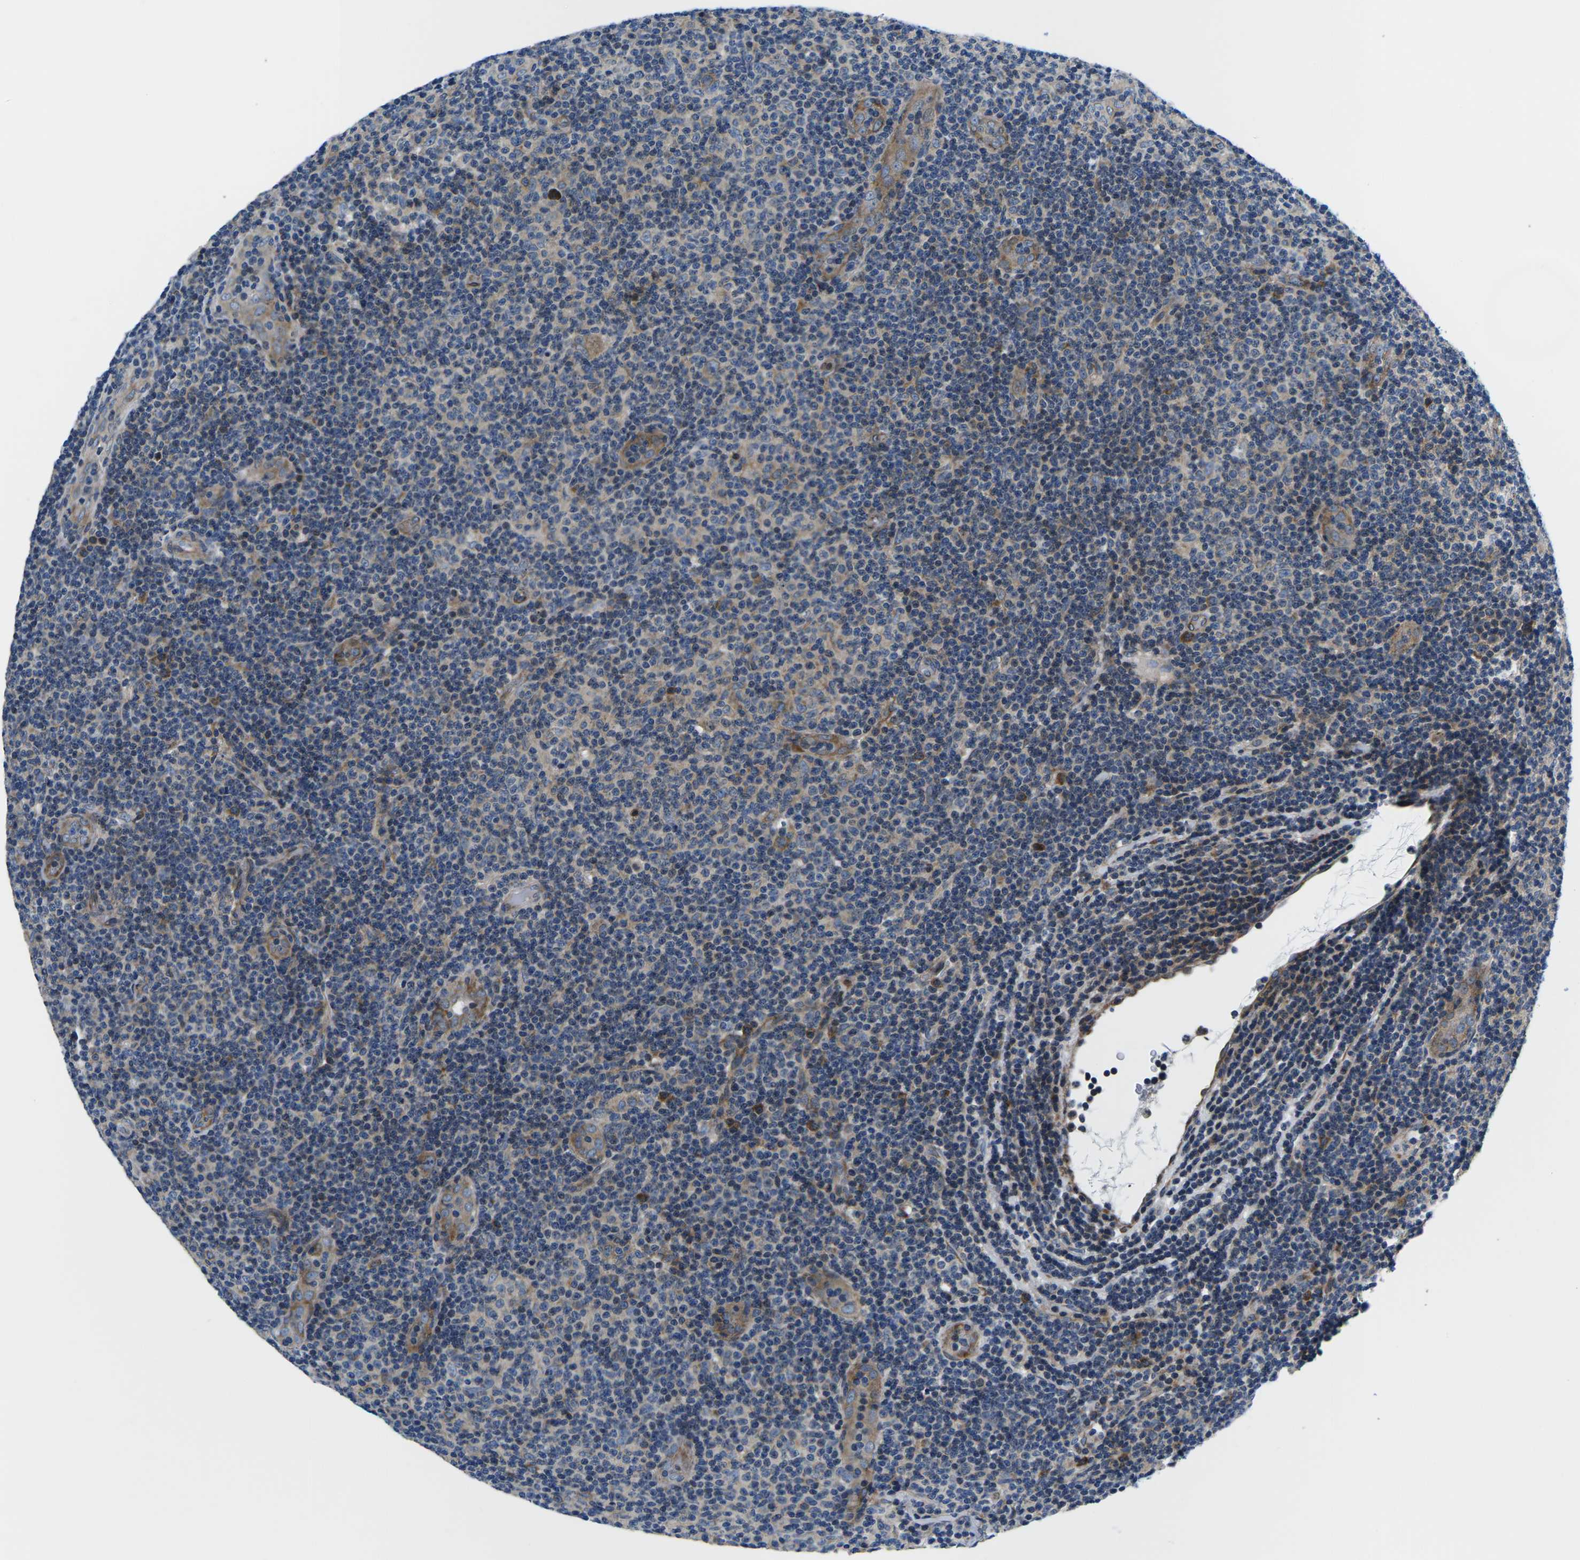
{"staining": {"intensity": "weak", "quantity": "<25%", "location": "nuclear"}, "tissue": "lymphoma", "cell_type": "Tumor cells", "image_type": "cancer", "snomed": [{"axis": "morphology", "description": "Malignant lymphoma, non-Hodgkin's type, Low grade"}, {"axis": "topography", "description": "Lymph node"}], "caption": "The IHC image has no significant staining in tumor cells of malignant lymphoma, non-Hodgkin's type (low-grade) tissue. (Stains: DAB immunohistochemistry with hematoxylin counter stain, Microscopy: brightfield microscopy at high magnification).", "gene": "EIF4E", "patient": {"sex": "male", "age": 83}}